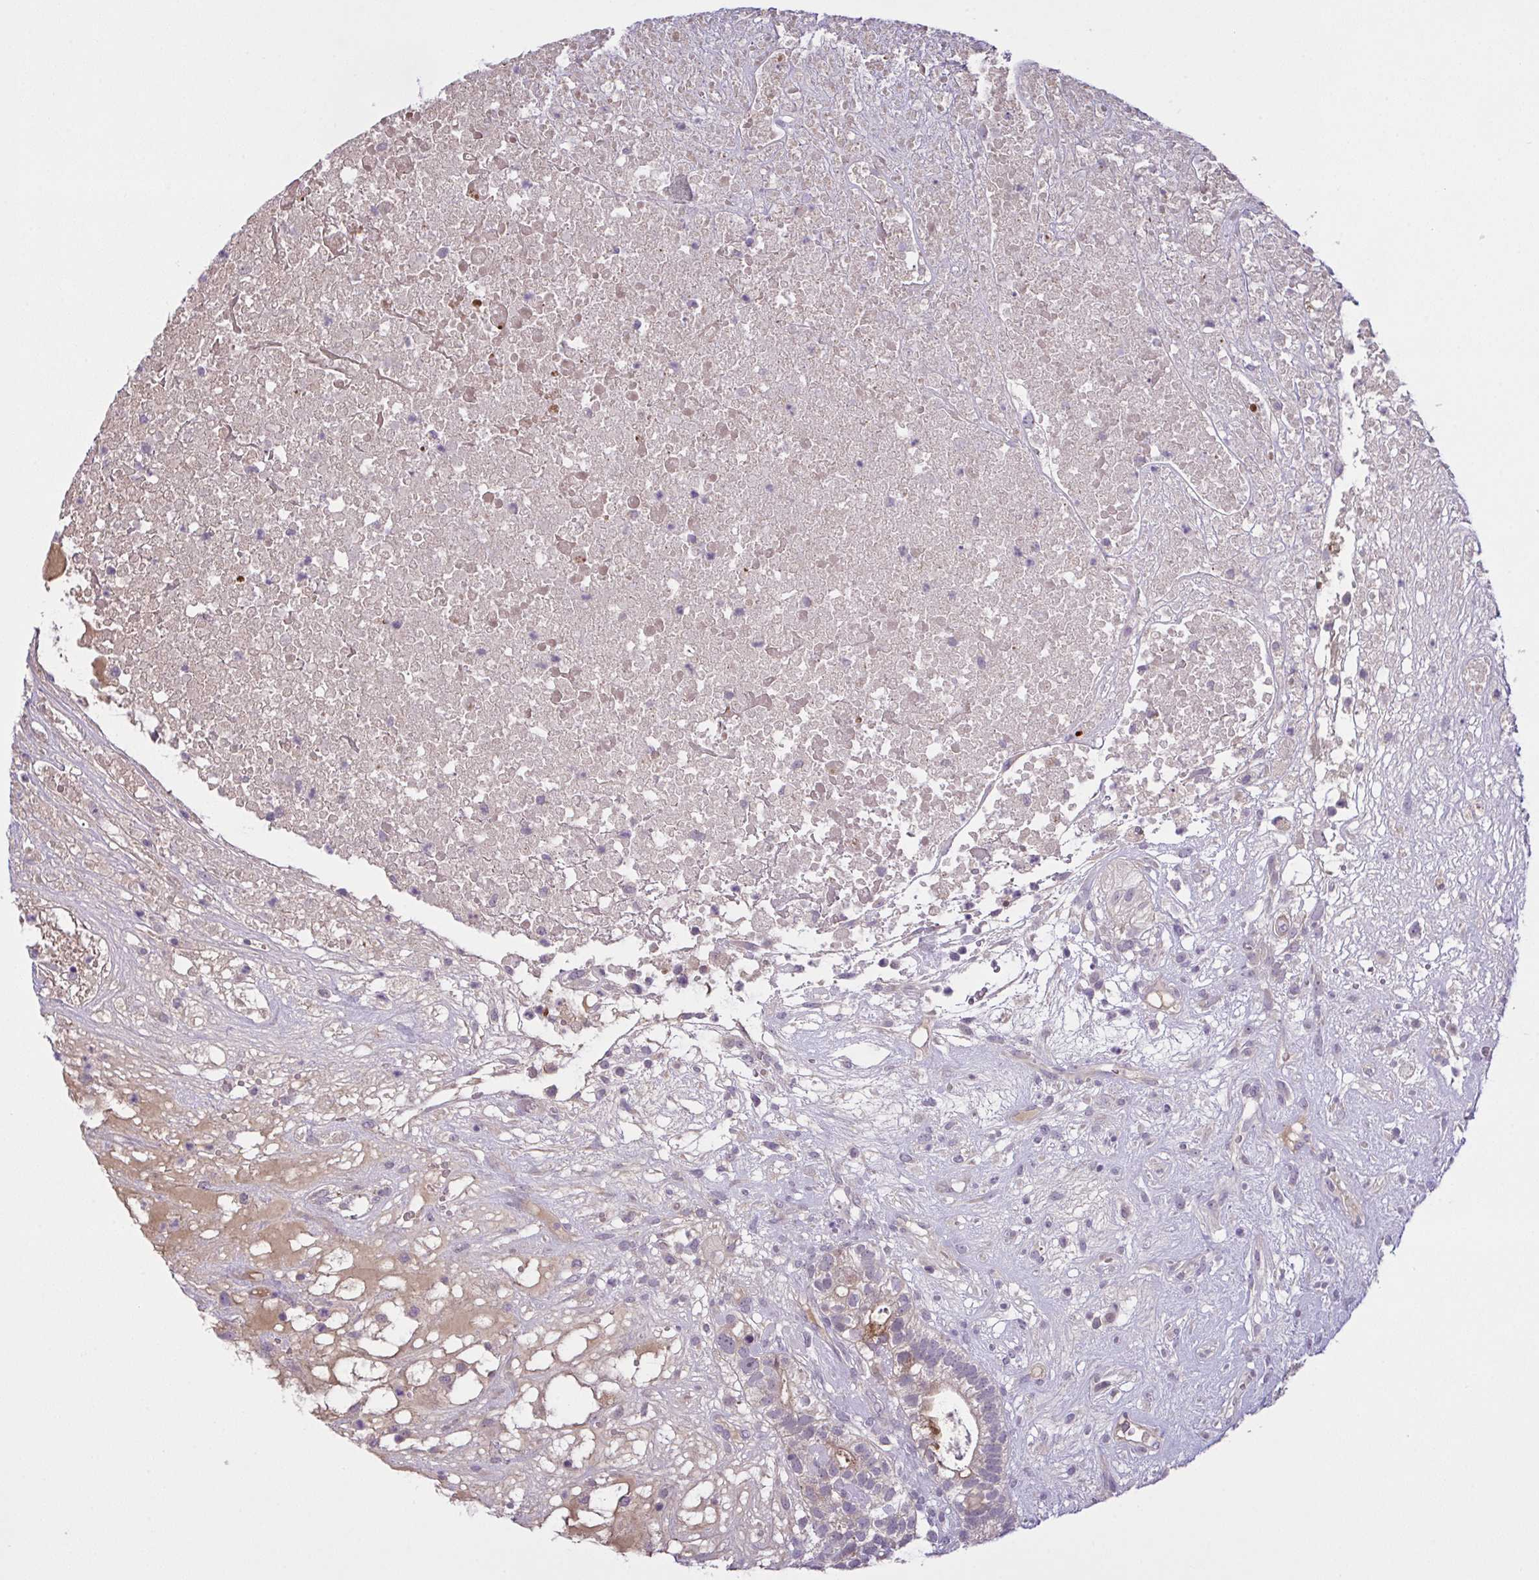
{"staining": {"intensity": "weak", "quantity": "<25%", "location": "cytoplasmic/membranous"}, "tissue": "testis cancer", "cell_type": "Tumor cells", "image_type": "cancer", "snomed": [{"axis": "morphology", "description": "Seminoma, NOS"}, {"axis": "morphology", "description": "Carcinoma, Embryonal, NOS"}, {"axis": "topography", "description": "Testis"}], "caption": "Testis cancer stained for a protein using immunohistochemistry displays no expression tumor cells.", "gene": "SYNPO2L", "patient": {"sex": "male", "age": 41}}